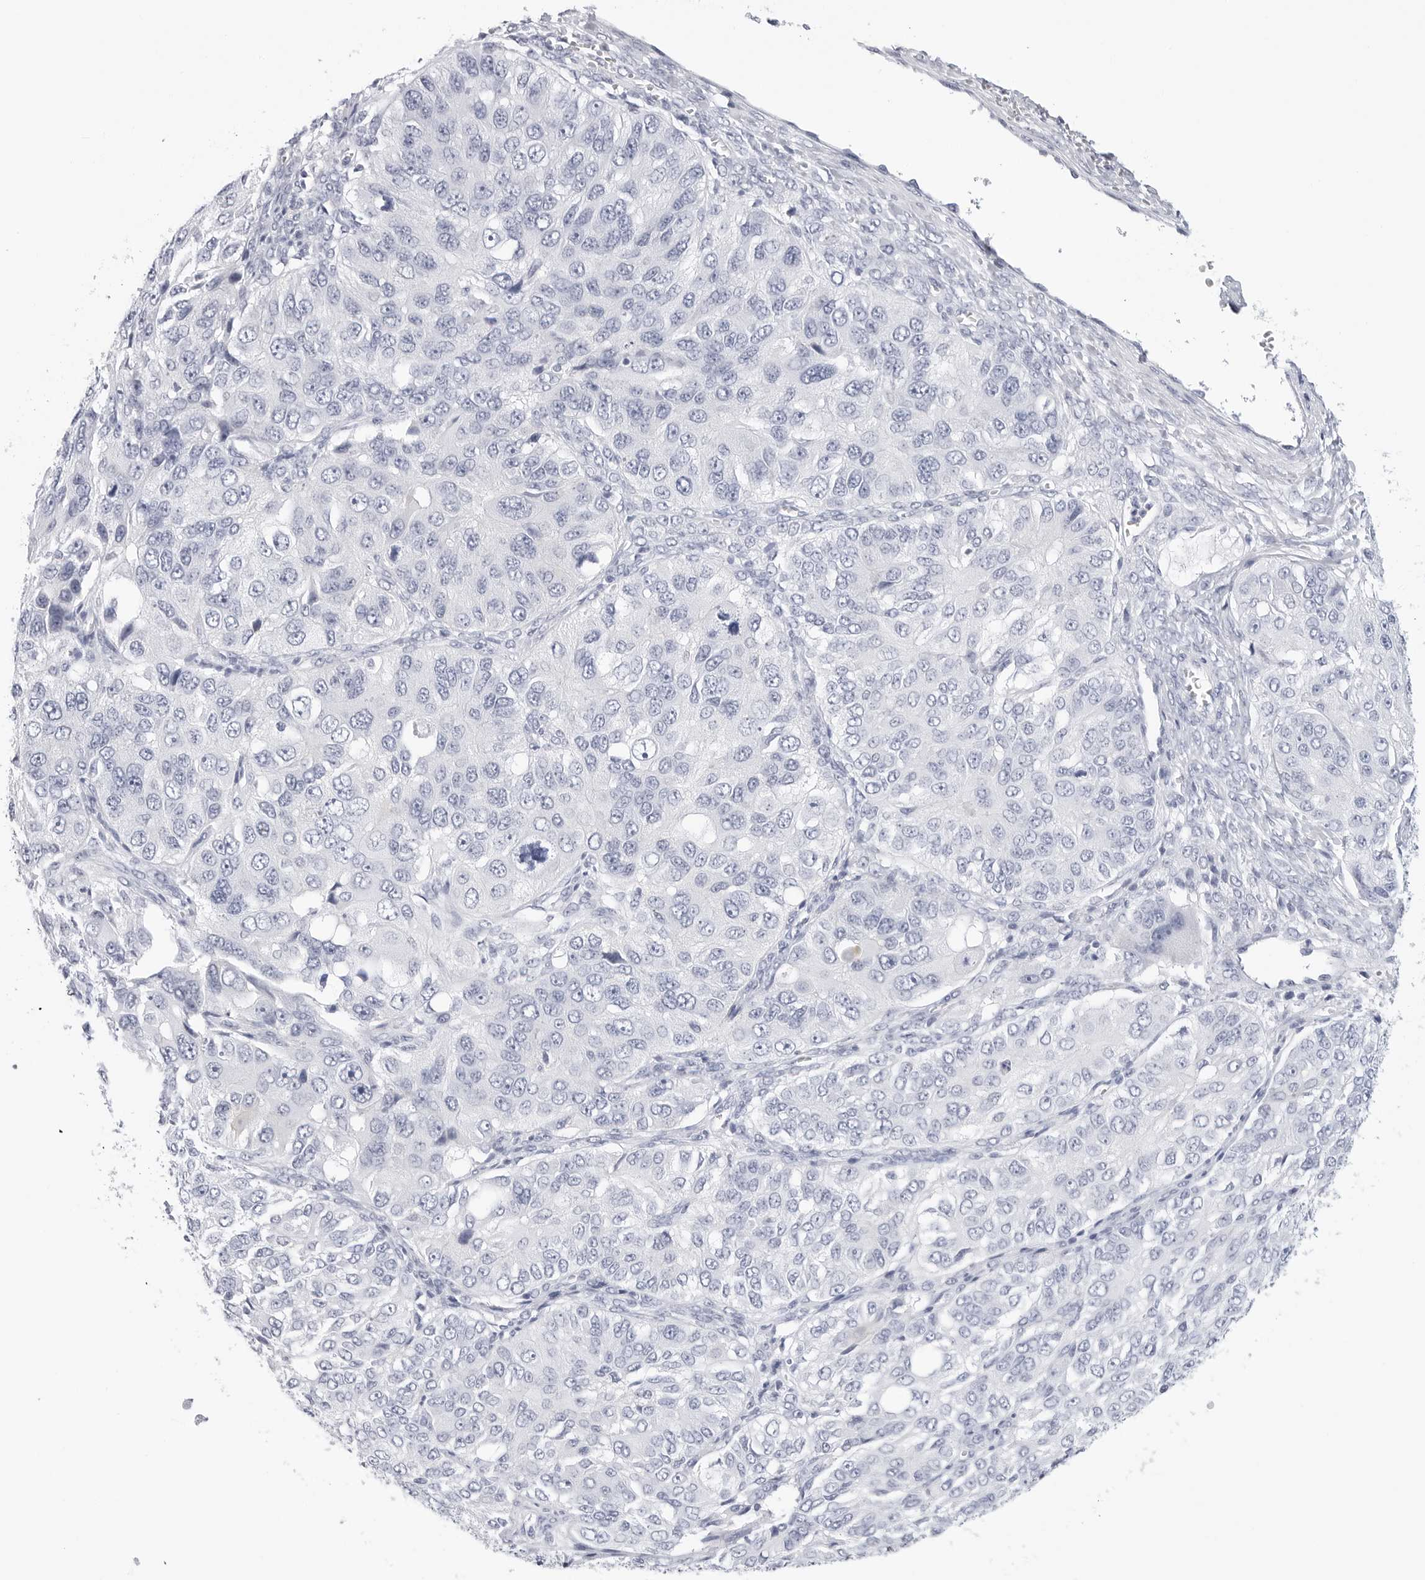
{"staining": {"intensity": "negative", "quantity": "none", "location": "none"}, "tissue": "ovarian cancer", "cell_type": "Tumor cells", "image_type": "cancer", "snomed": [{"axis": "morphology", "description": "Carcinoma, endometroid"}, {"axis": "topography", "description": "Ovary"}], "caption": "Endometroid carcinoma (ovarian) was stained to show a protein in brown. There is no significant expression in tumor cells.", "gene": "SLC19A1", "patient": {"sex": "female", "age": 51}}